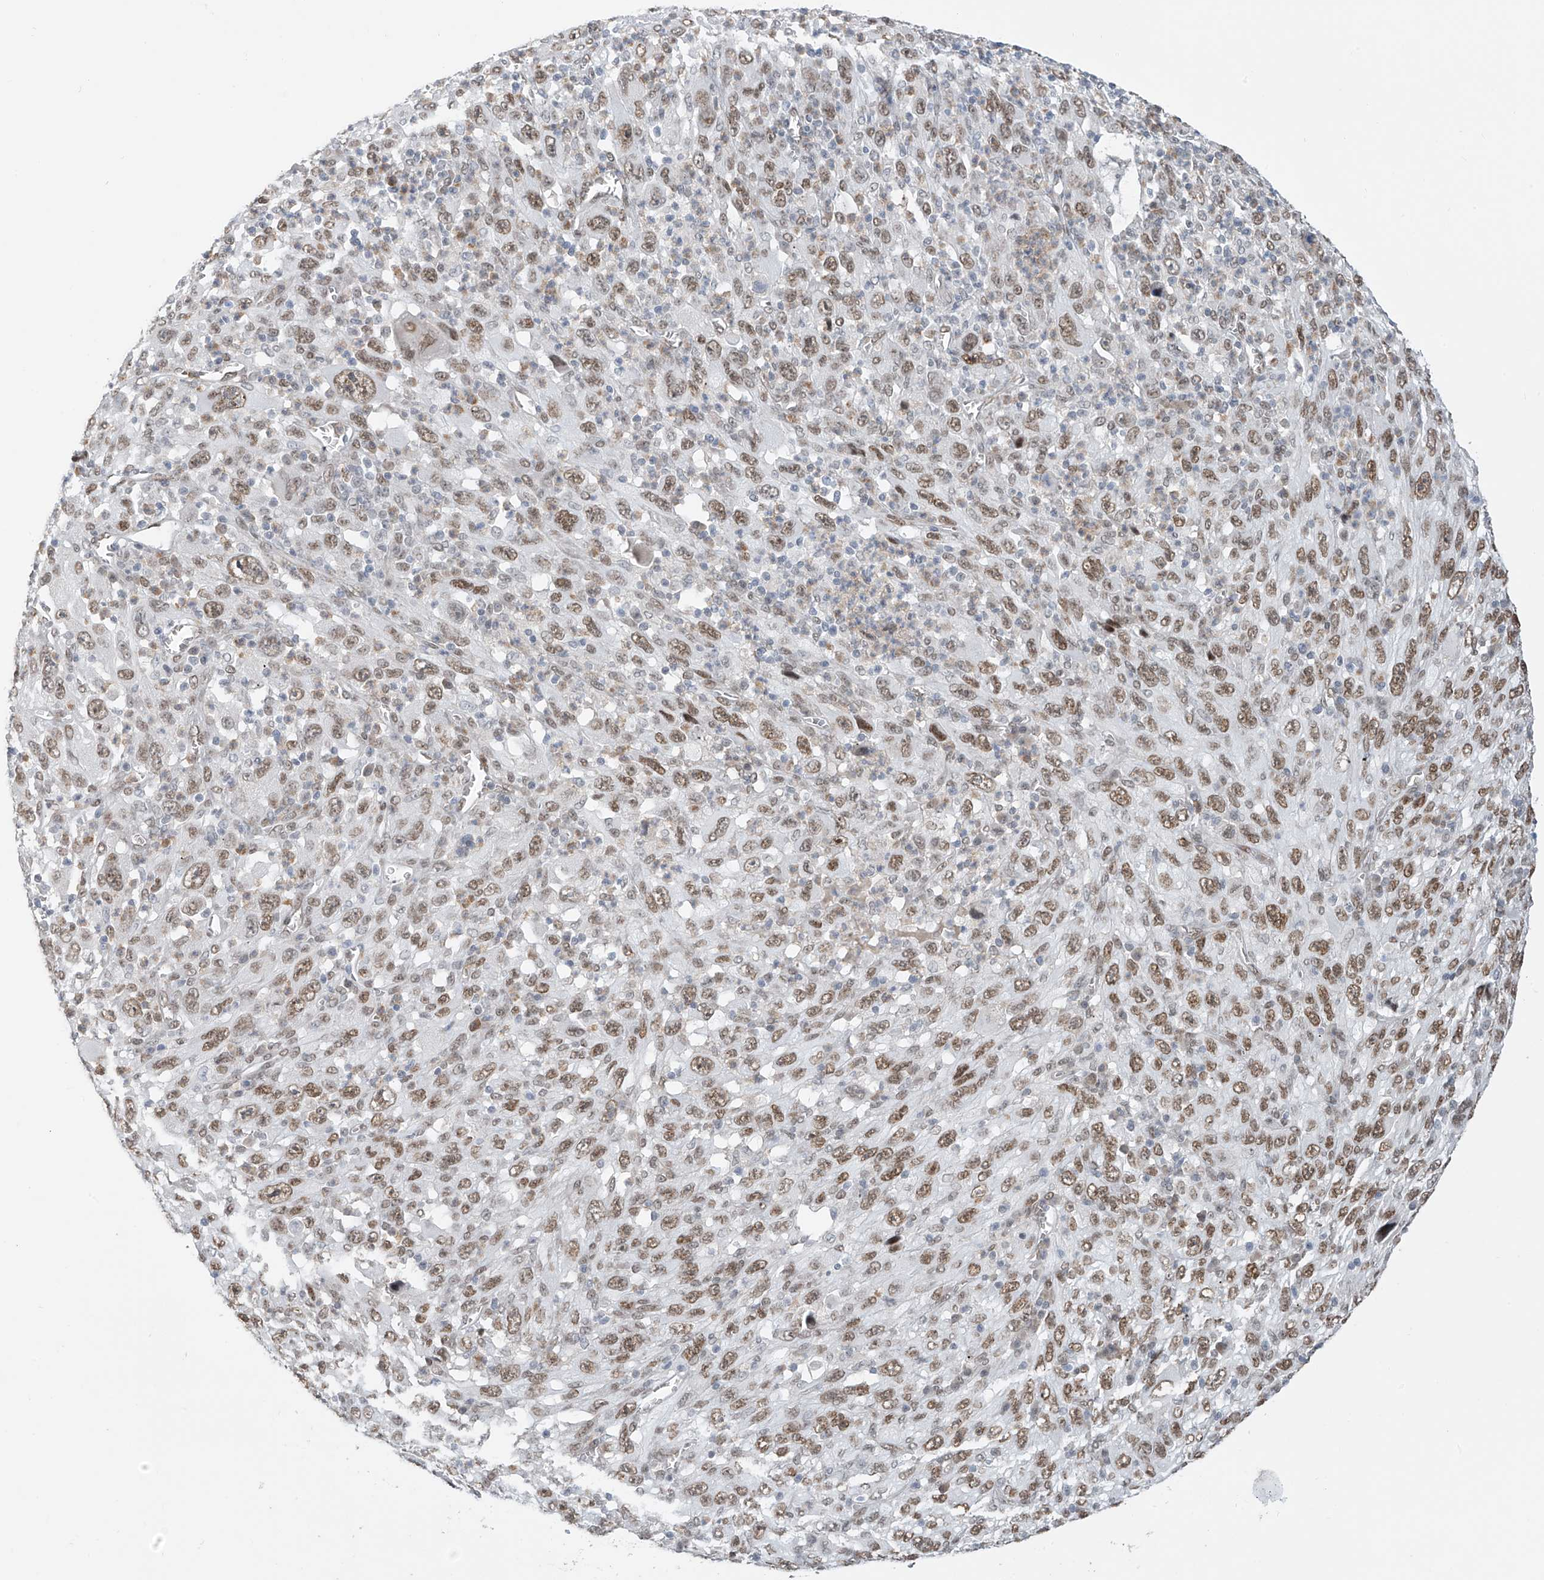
{"staining": {"intensity": "moderate", "quantity": ">75%", "location": "nuclear"}, "tissue": "melanoma", "cell_type": "Tumor cells", "image_type": "cancer", "snomed": [{"axis": "morphology", "description": "Malignant melanoma, Metastatic site"}, {"axis": "topography", "description": "Skin"}], "caption": "IHC of human melanoma exhibits medium levels of moderate nuclear staining in approximately >75% of tumor cells.", "gene": "MCM9", "patient": {"sex": "female", "age": 56}}